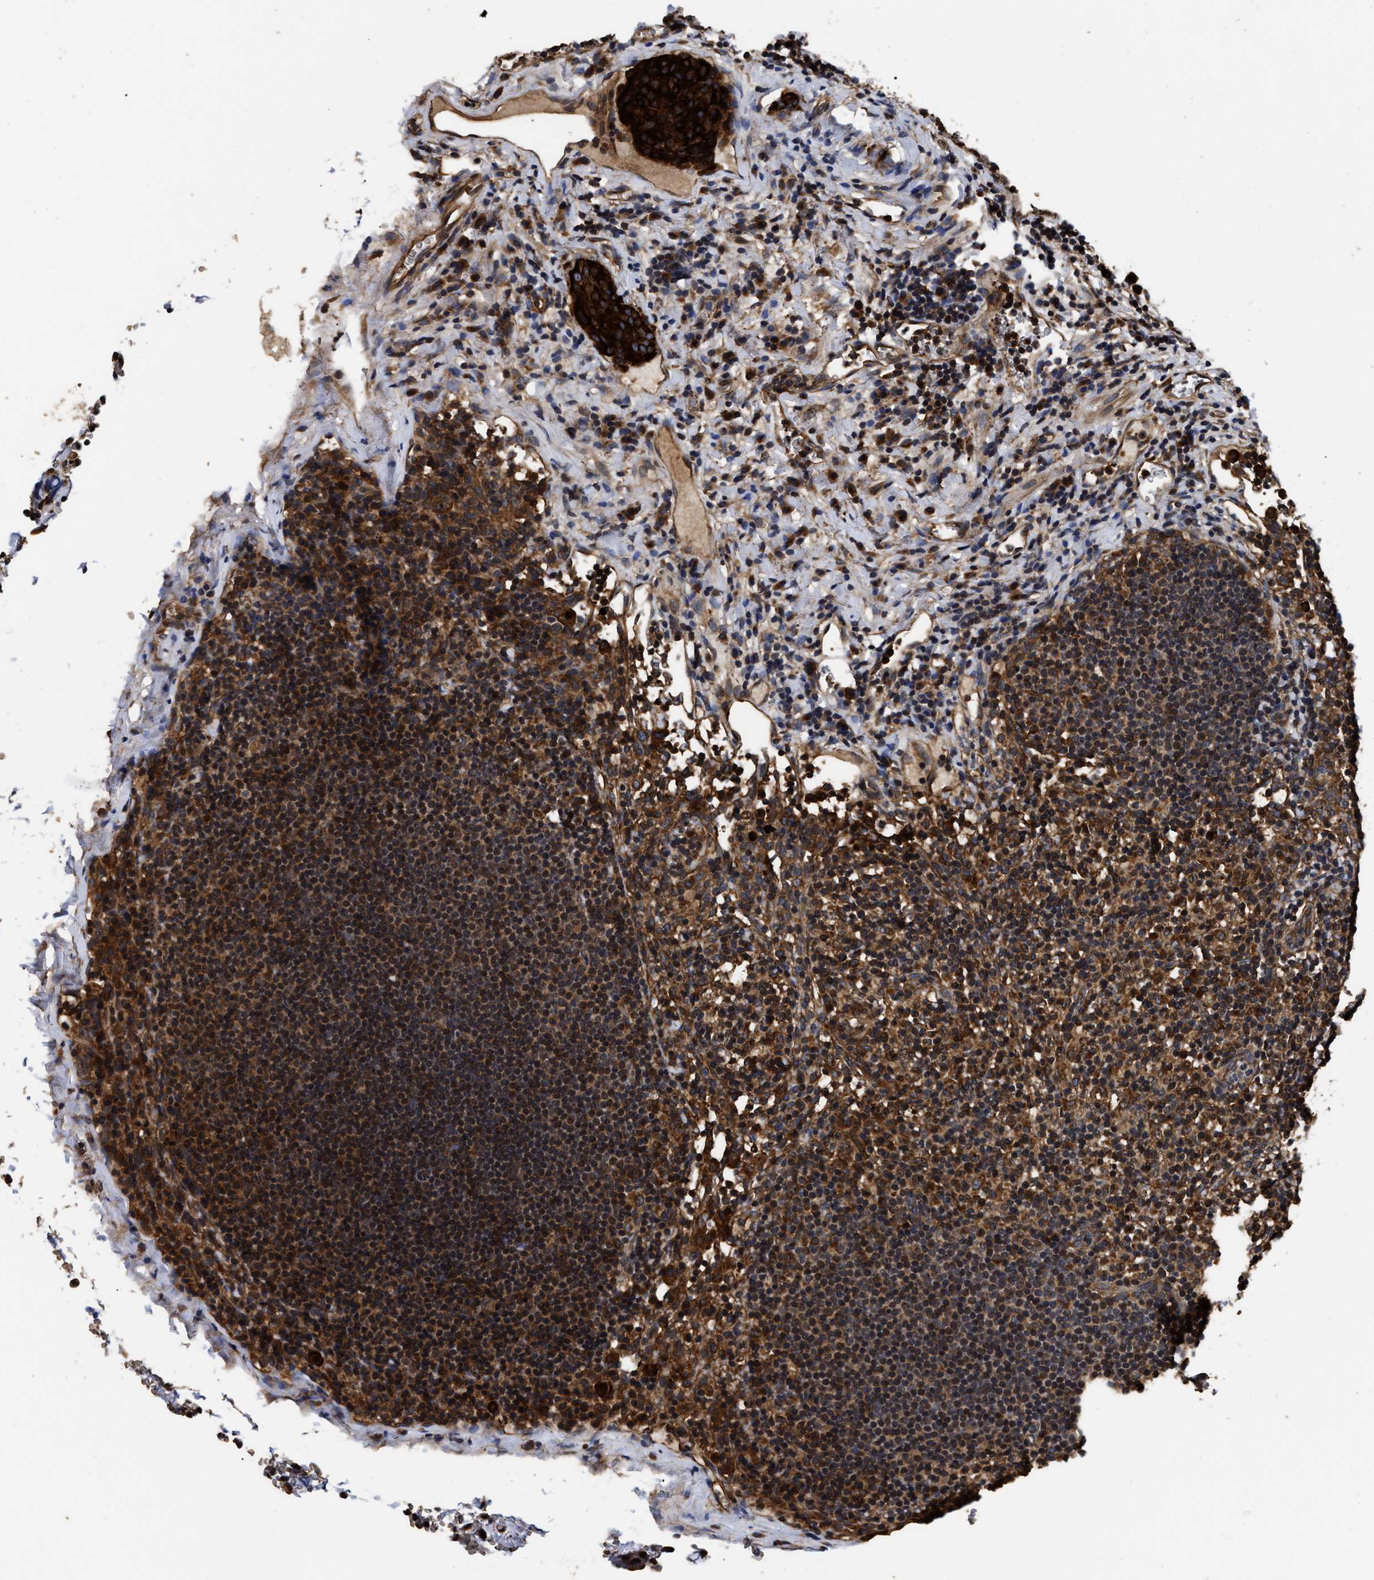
{"staining": {"intensity": "strong", "quantity": ">75%", "location": "cytoplasmic/membranous"}, "tissue": "lymph node", "cell_type": "Germinal center cells", "image_type": "normal", "snomed": [{"axis": "morphology", "description": "Normal tissue, NOS"}, {"axis": "morphology", "description": "Carcinoid, malignant, NOS"}, {"axis": "topography", "description": "Lymph node"}], "caption": "Immunohistochemical staining of unremarkable lymph node shows strong cytoplasmic/membranous protein expression in approximately >75% of germinal center cells.", "gene": "ABCG8", "patient": {"sex": "male", "age": 47}}